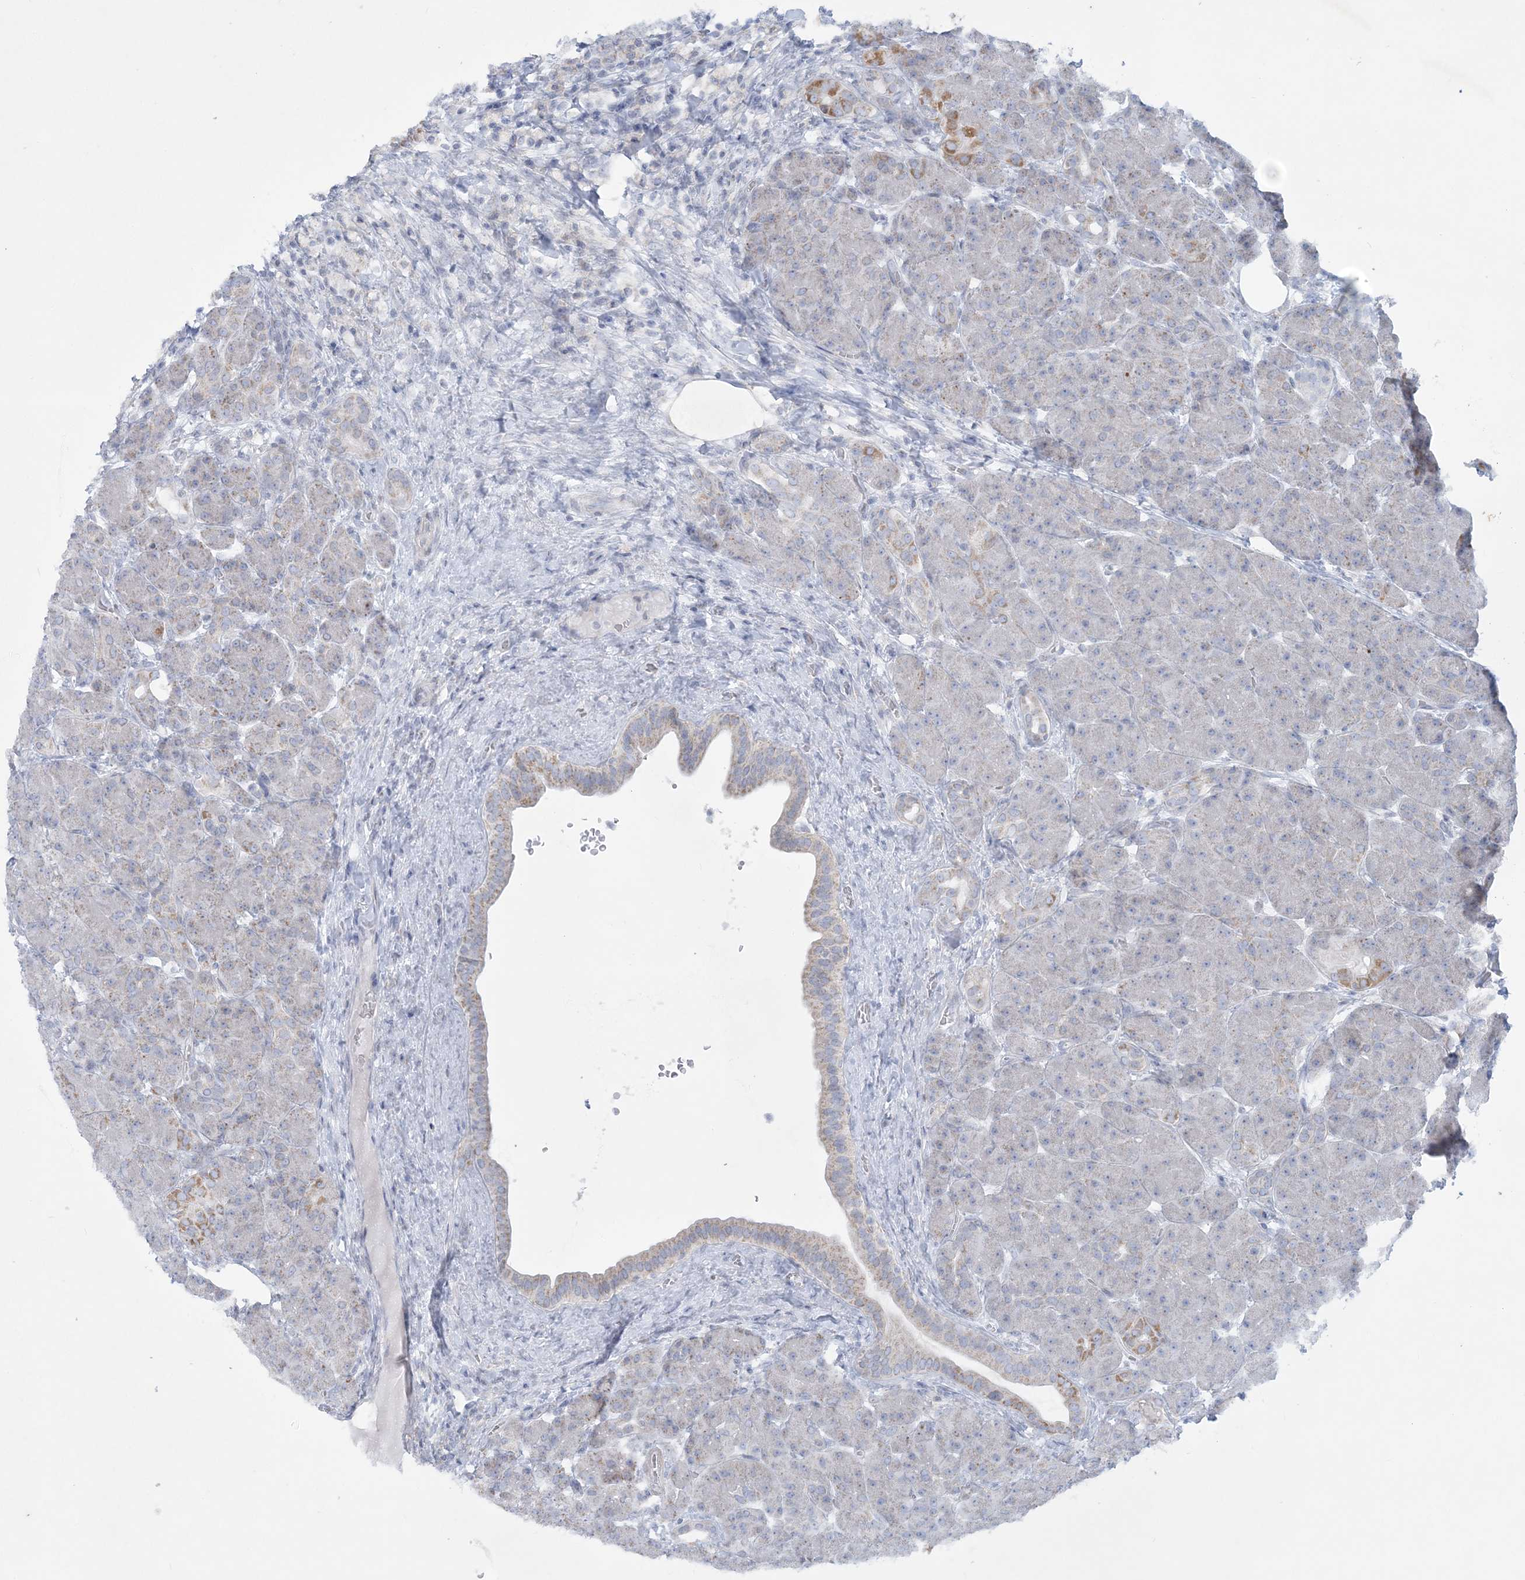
{"staining": {"intensity": "moderate", "quantity": "<25%", "location": "cytoplasmic/membranous"}, "tissue": "pancreas", "cell_type": "Exocrine glandular cells", "image_type": "normal", "snomed": [{"axis": "morphology", "description": "Normal tissue, NOS"}, {"axis": "topography", "description": "Pancreas"}], "caption": "Benign pancreas demonstrates moderate cytoplasmic/membranous staining in about <25% of exocrine glandular cells.", "gene": "TBC1D7", "patient": {"sex": "male", "age": 63}}